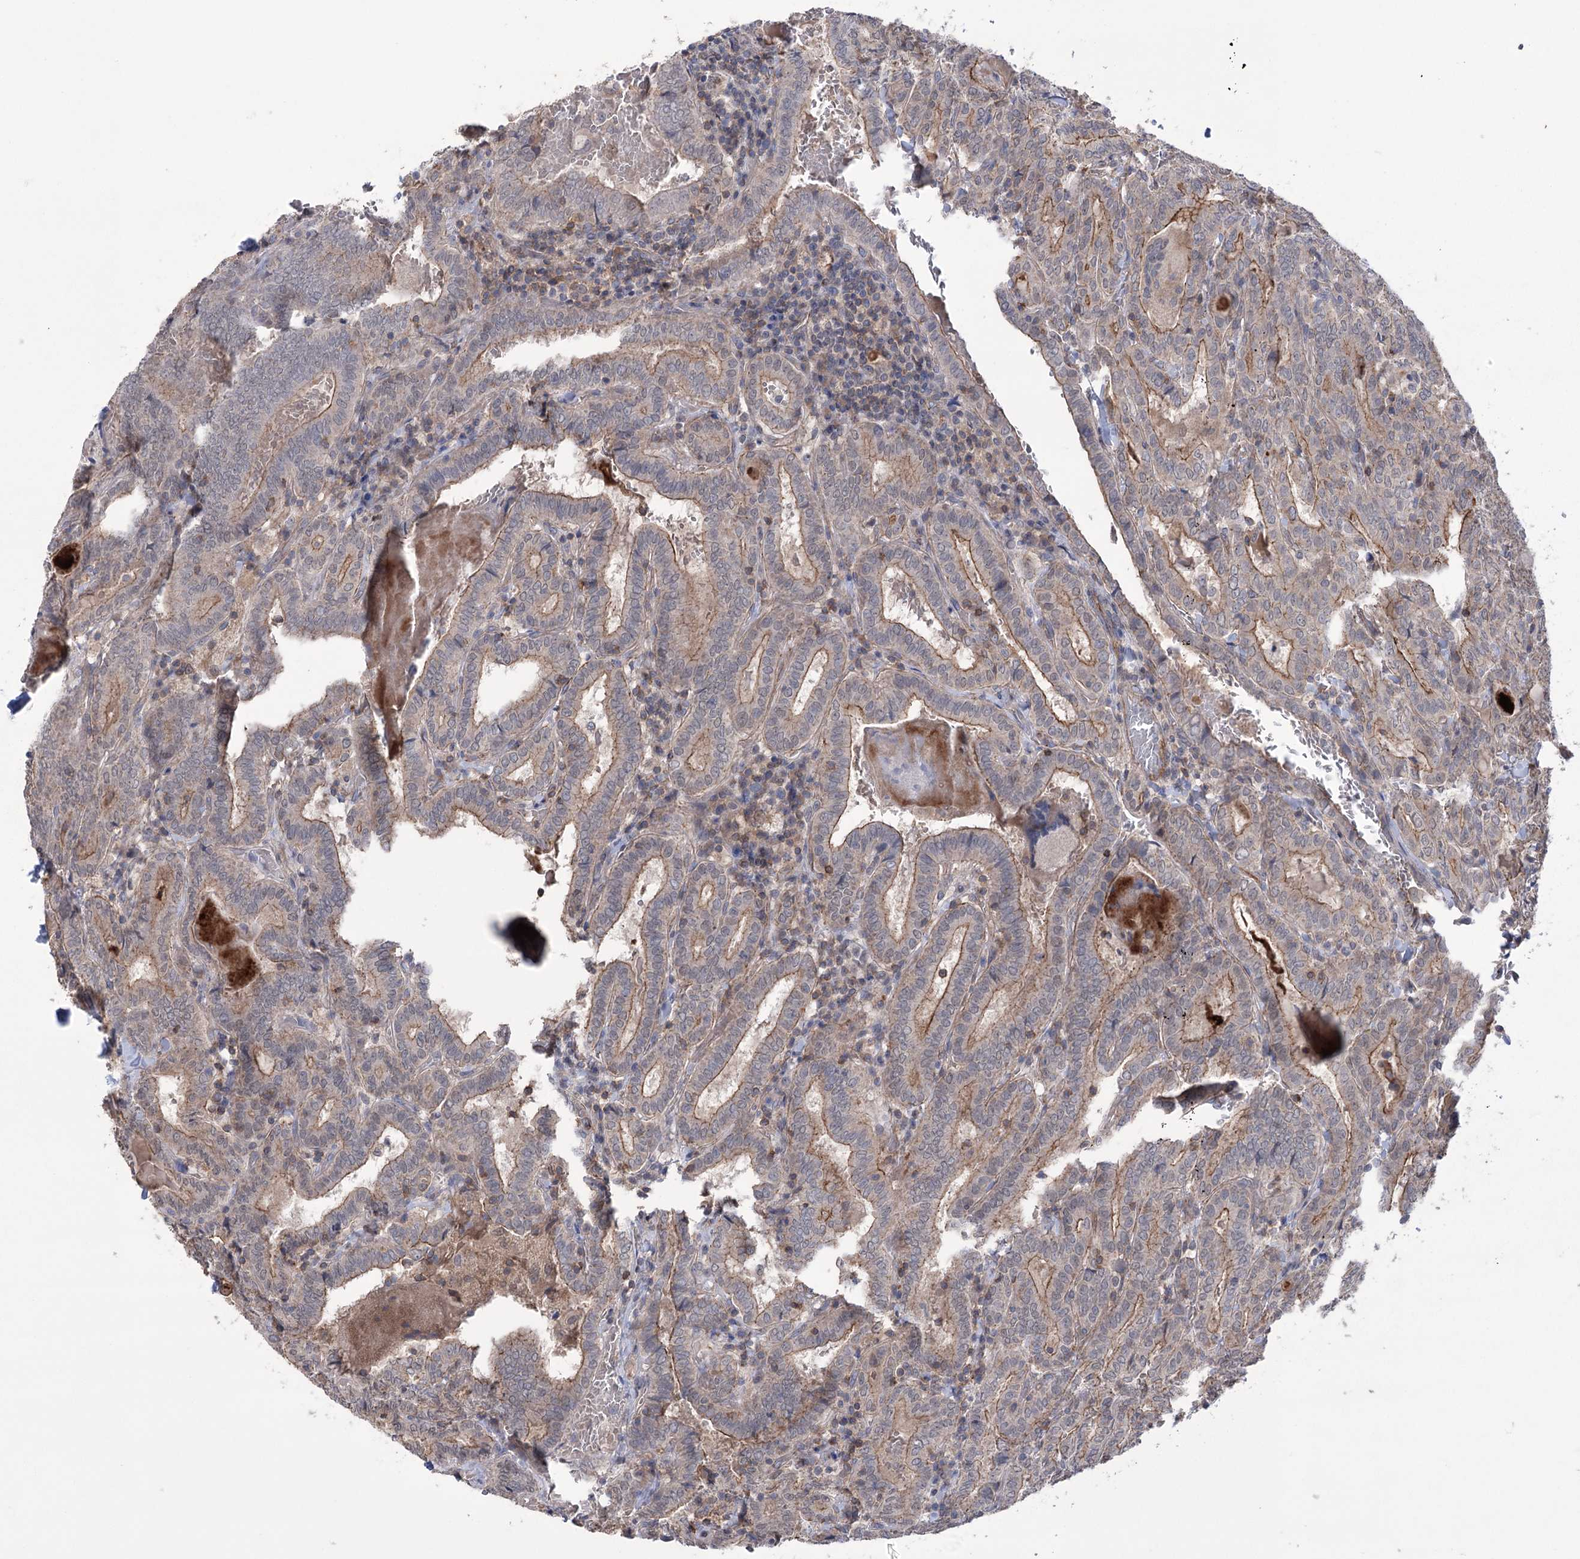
{"staining": {"intensity": "moderate", "quantity": "25%-75%", "location": "cytoplasmic/membranous"}, "tissue": "thyroid cancer", "cell_type": "Tumor cells", "image_type": "cancer", "snomed": [{"axis": "morphology", "description": "Papillary adenocarcinoma, NOS"}, {"axis": "topography", "description": "Thyroid gland"}], "caption": "Immunohistochemistry photomicrograph of papillary adenocarcinoma (thyroid) stained for a protein (brown), which demonstrates medium levels of moderate cytoplasmic/membranous positivity in about 25%-75% of tumor cells.", "gene": "TRIM71", "patient": {"sex": "female", "age": 72}}